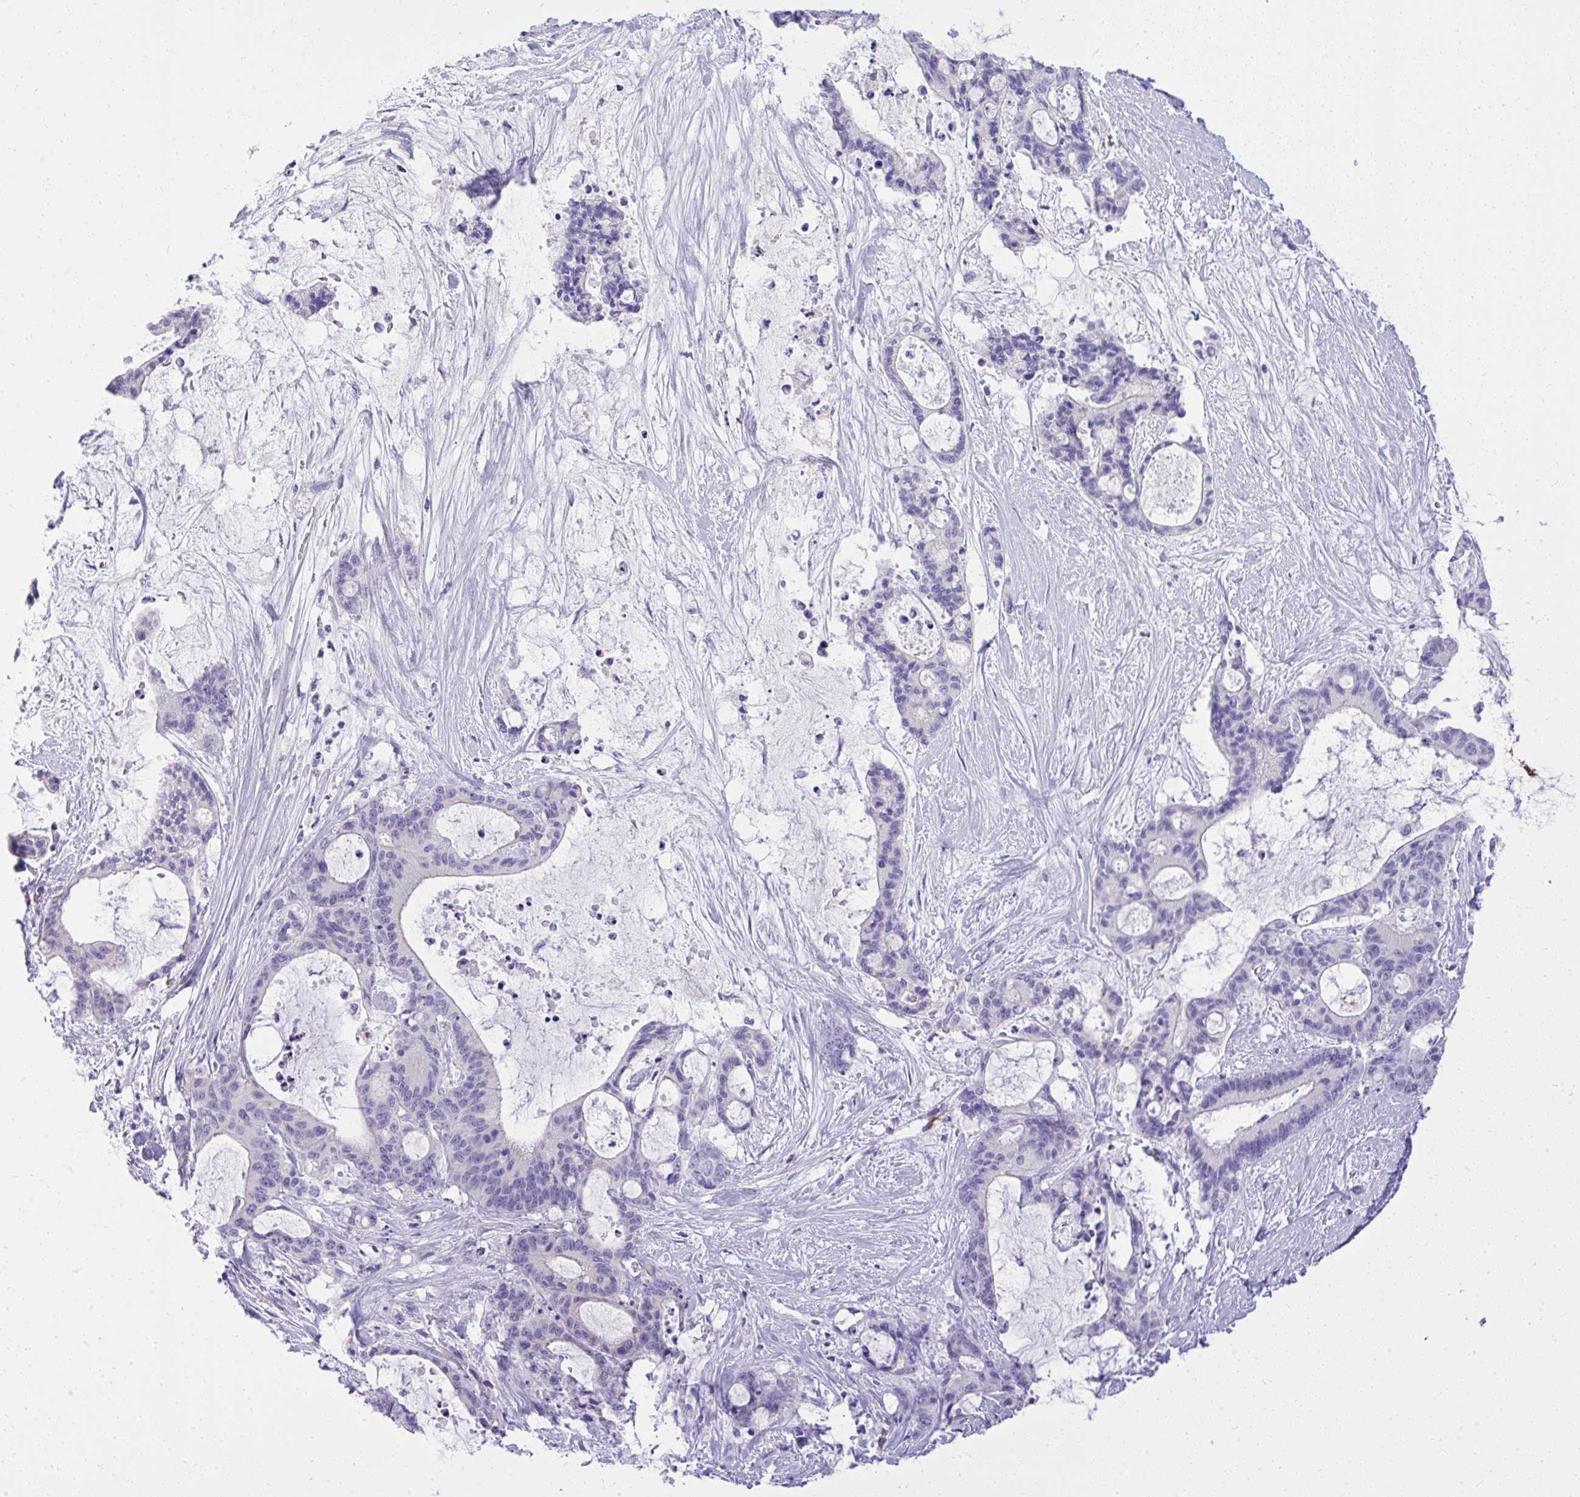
{"staining": {"intensity": "negative", "quantity": "none", "location": "none"}, "tissue": "liver cancer", "cell_type": "Tumor cells", "image_type": "cancer", "snomed": [{"axis": "morphology", "description": "Normal tissue, NOS"}, {"axis": "morphology", "description": "Cholangiocarcinoma"}, {"axis": "topography", "description": "Liver"}, {"axis": "topography", "description": "Peripheral nerve tissue"}], "caption": "DAB immunohistochemical staining of human liver cancer (cholangiocarcinoma) demonstrates no significant expression in tumor cells.", "gene": "ST6GALNAC3", "patient": {"sex": "female", "age": 73}}